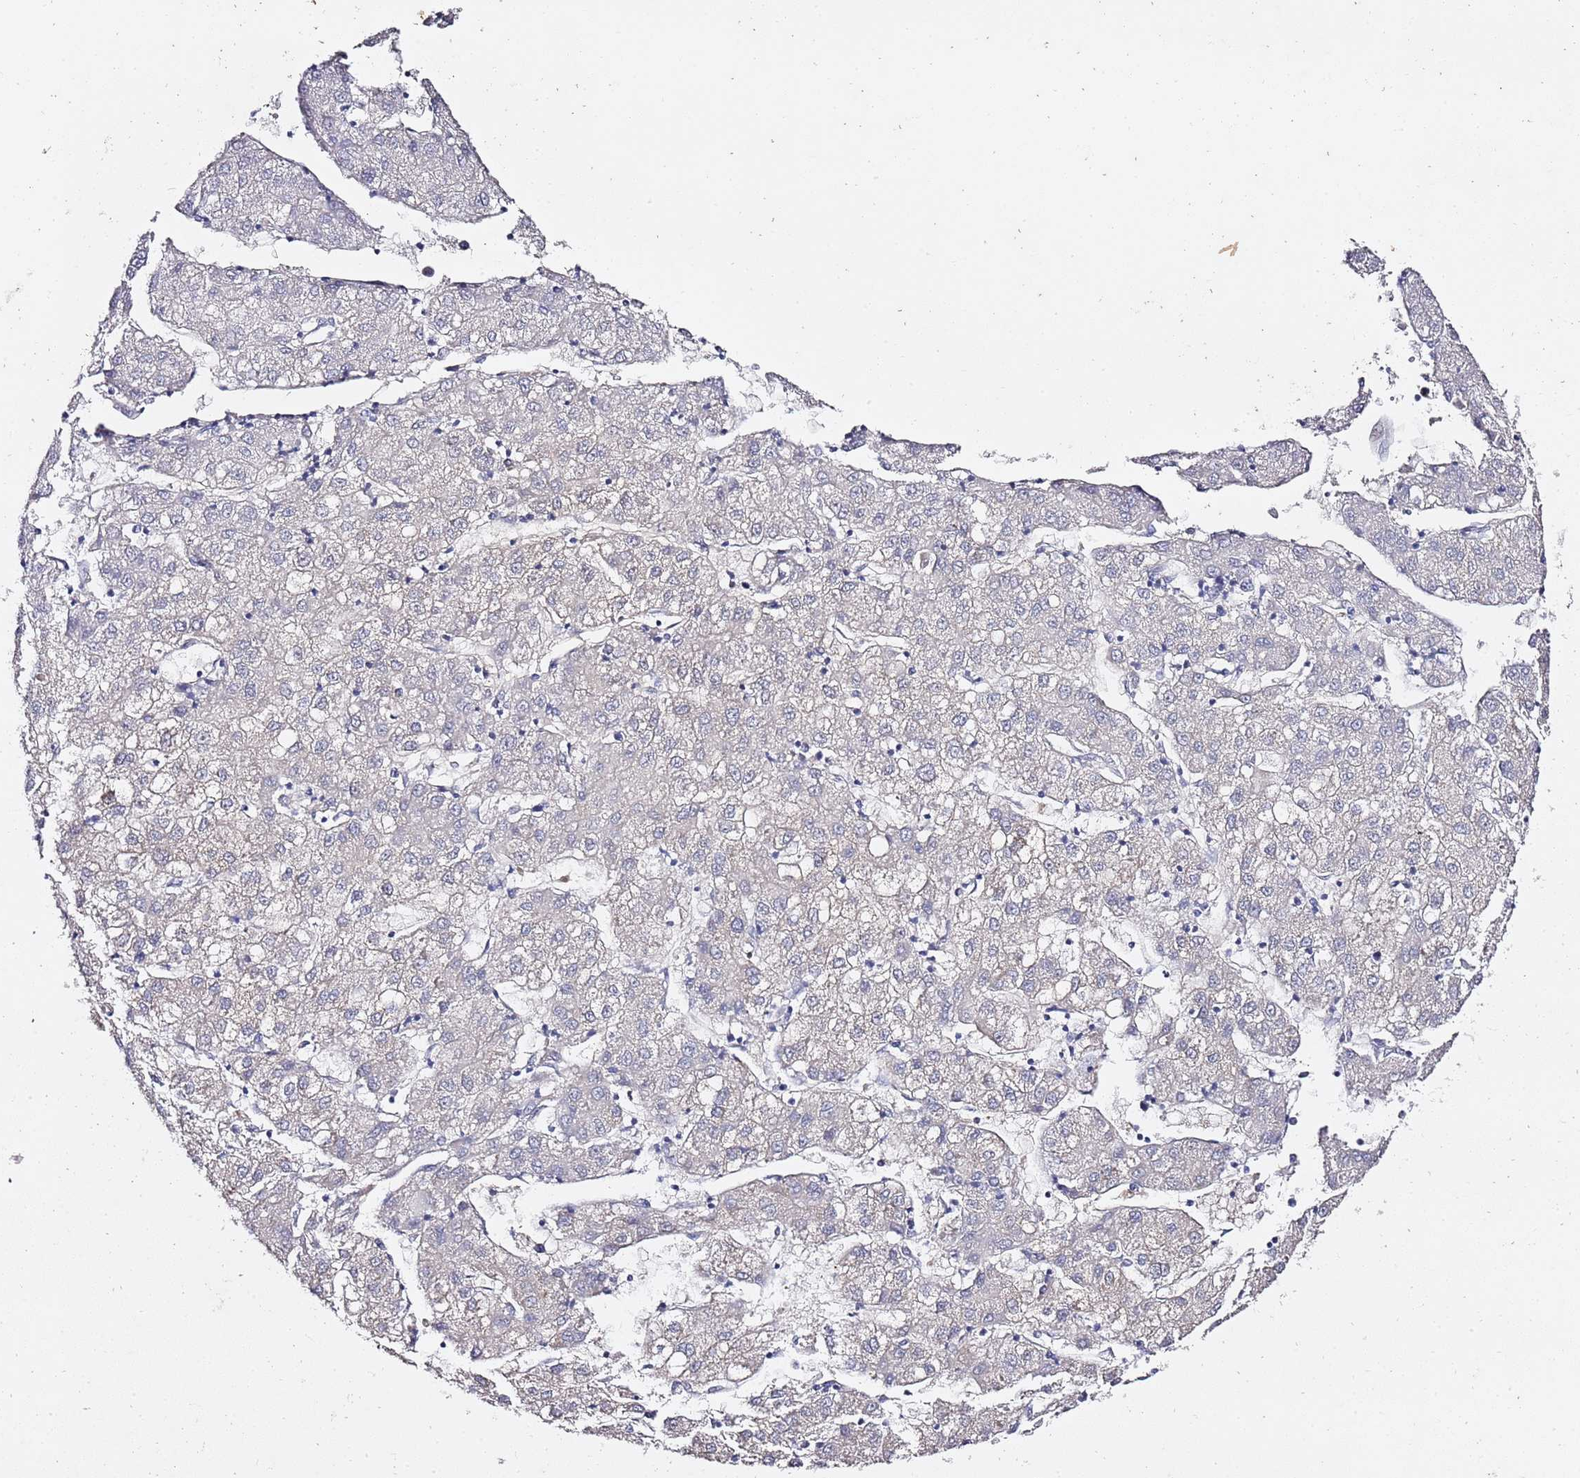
{"staining": {"intensity": "negative", "quantity": "none", "location": "none"}, "tissue": "liver cancer", "cell_type": "Tumor cells", "image_type": "cancer", "snomed": [{"axis": "morphology", "description": "Carcinoma, Hepatocellular, NOS"}, {"axis": "topography", "description": "Liver"}], "caption": "Immunohistochemistry (IHC) micrograph of human liver cancer stained for a protein (brown), which shows no staining in tumor cells. The staining is performed using DAB (3,3'-diaminobenzidine) brown chromogen with nuclei counter-stained in using hematoxylin.", "gene": "TPST1", "patient": {"sex": "male", "age": 72}}